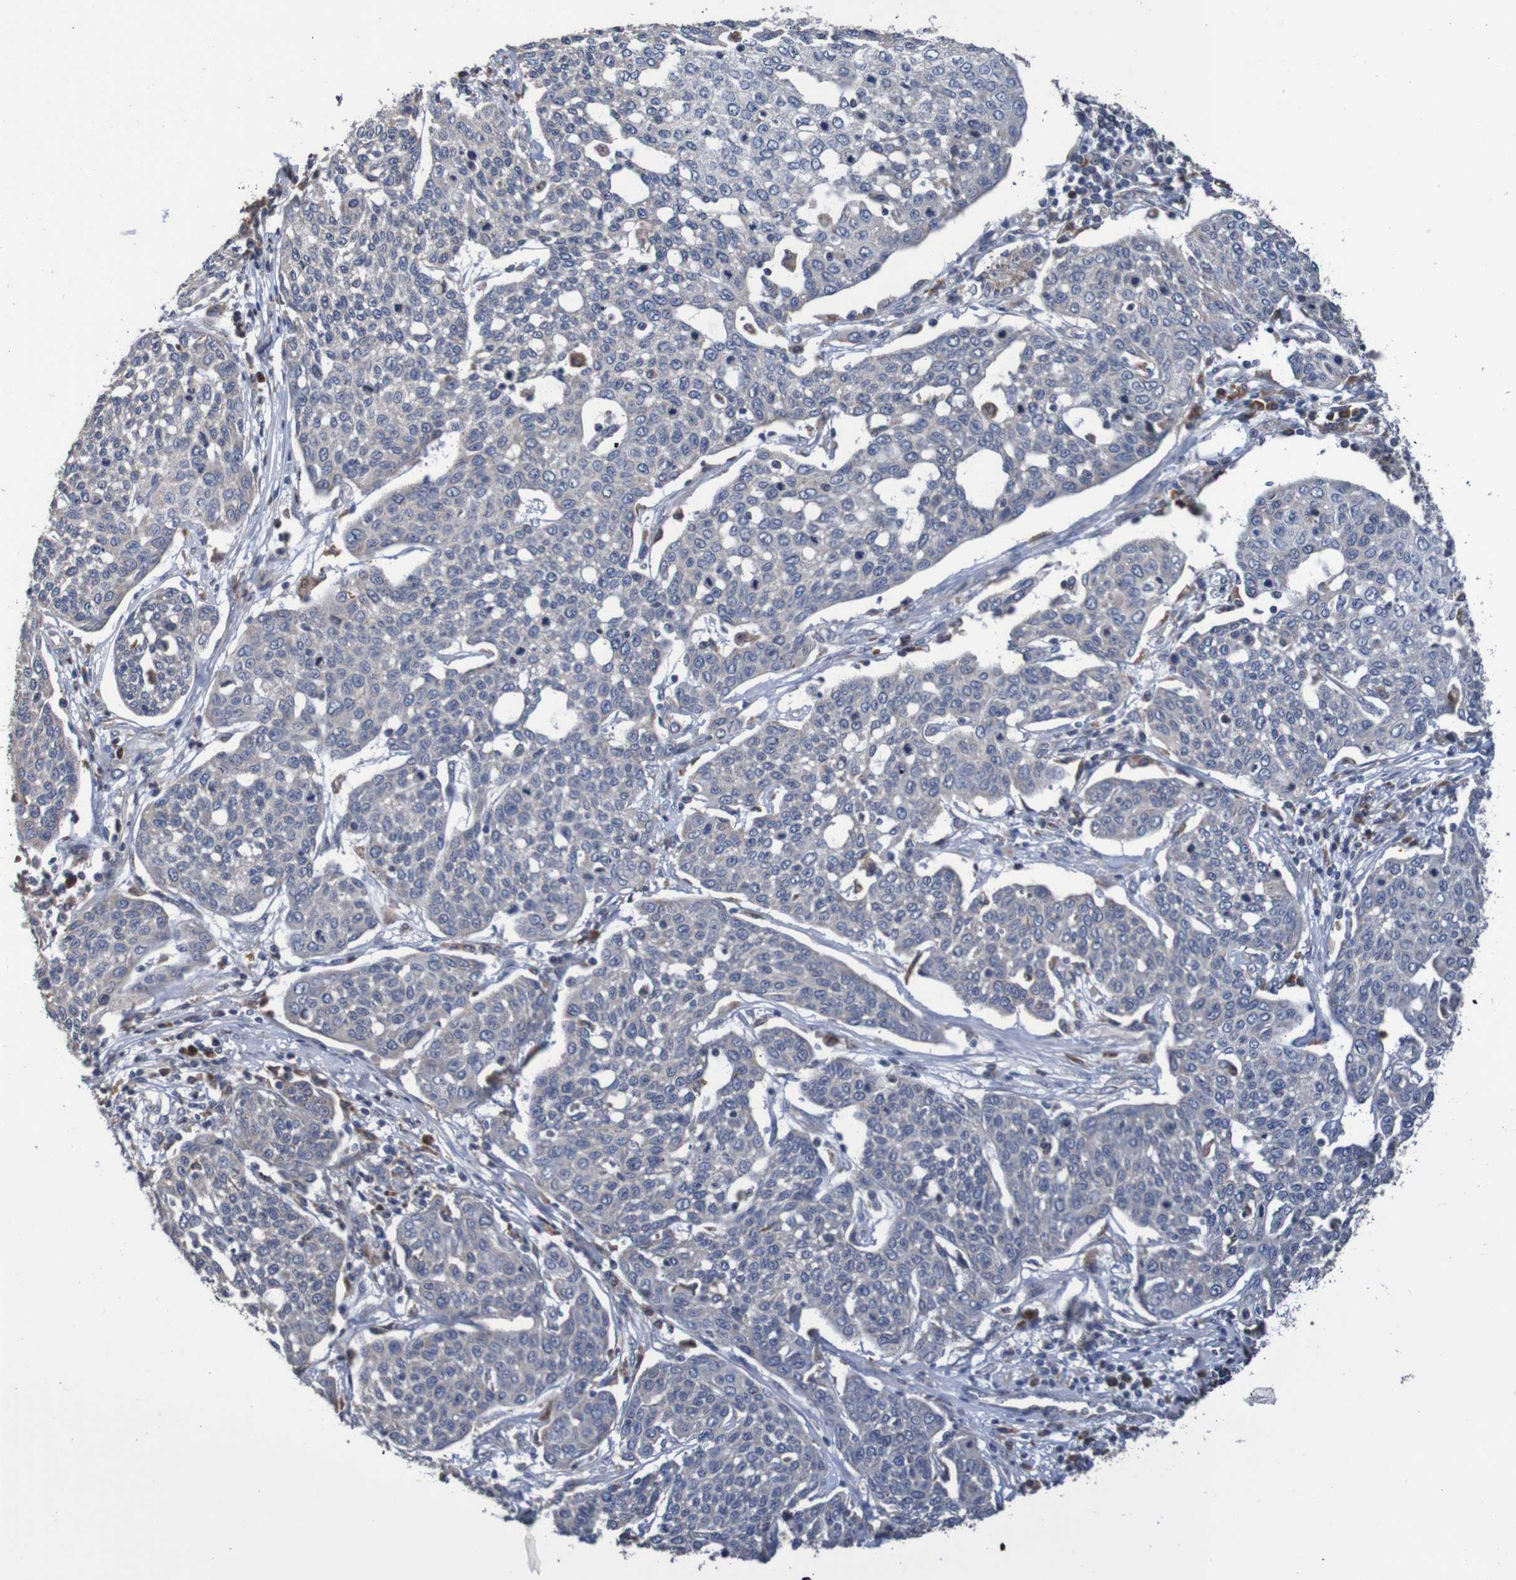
{"staining": {"intensity": "weak", "quantity": "<25%", "location": "cytoplasmic/membranous"}, "tissue": "cervical cancer", "cell_type": "Tumor cells", "image_type": "cancer", "snomed": [{"axis": "morphology", "description": "Squamous cell carcinoma, NOS"}, {"axis": "topography", "description": "Cervix"}], "caption": "Immunohistochemical staining of human squamous cell carcinoma (cervical) displays no significant positivity in tumor cells. (Immunohistochemistry (ihc), brightfield microscopy, high magnification).", "gene": "FIBP", "patient": {"sex": "female", "age": 34}}